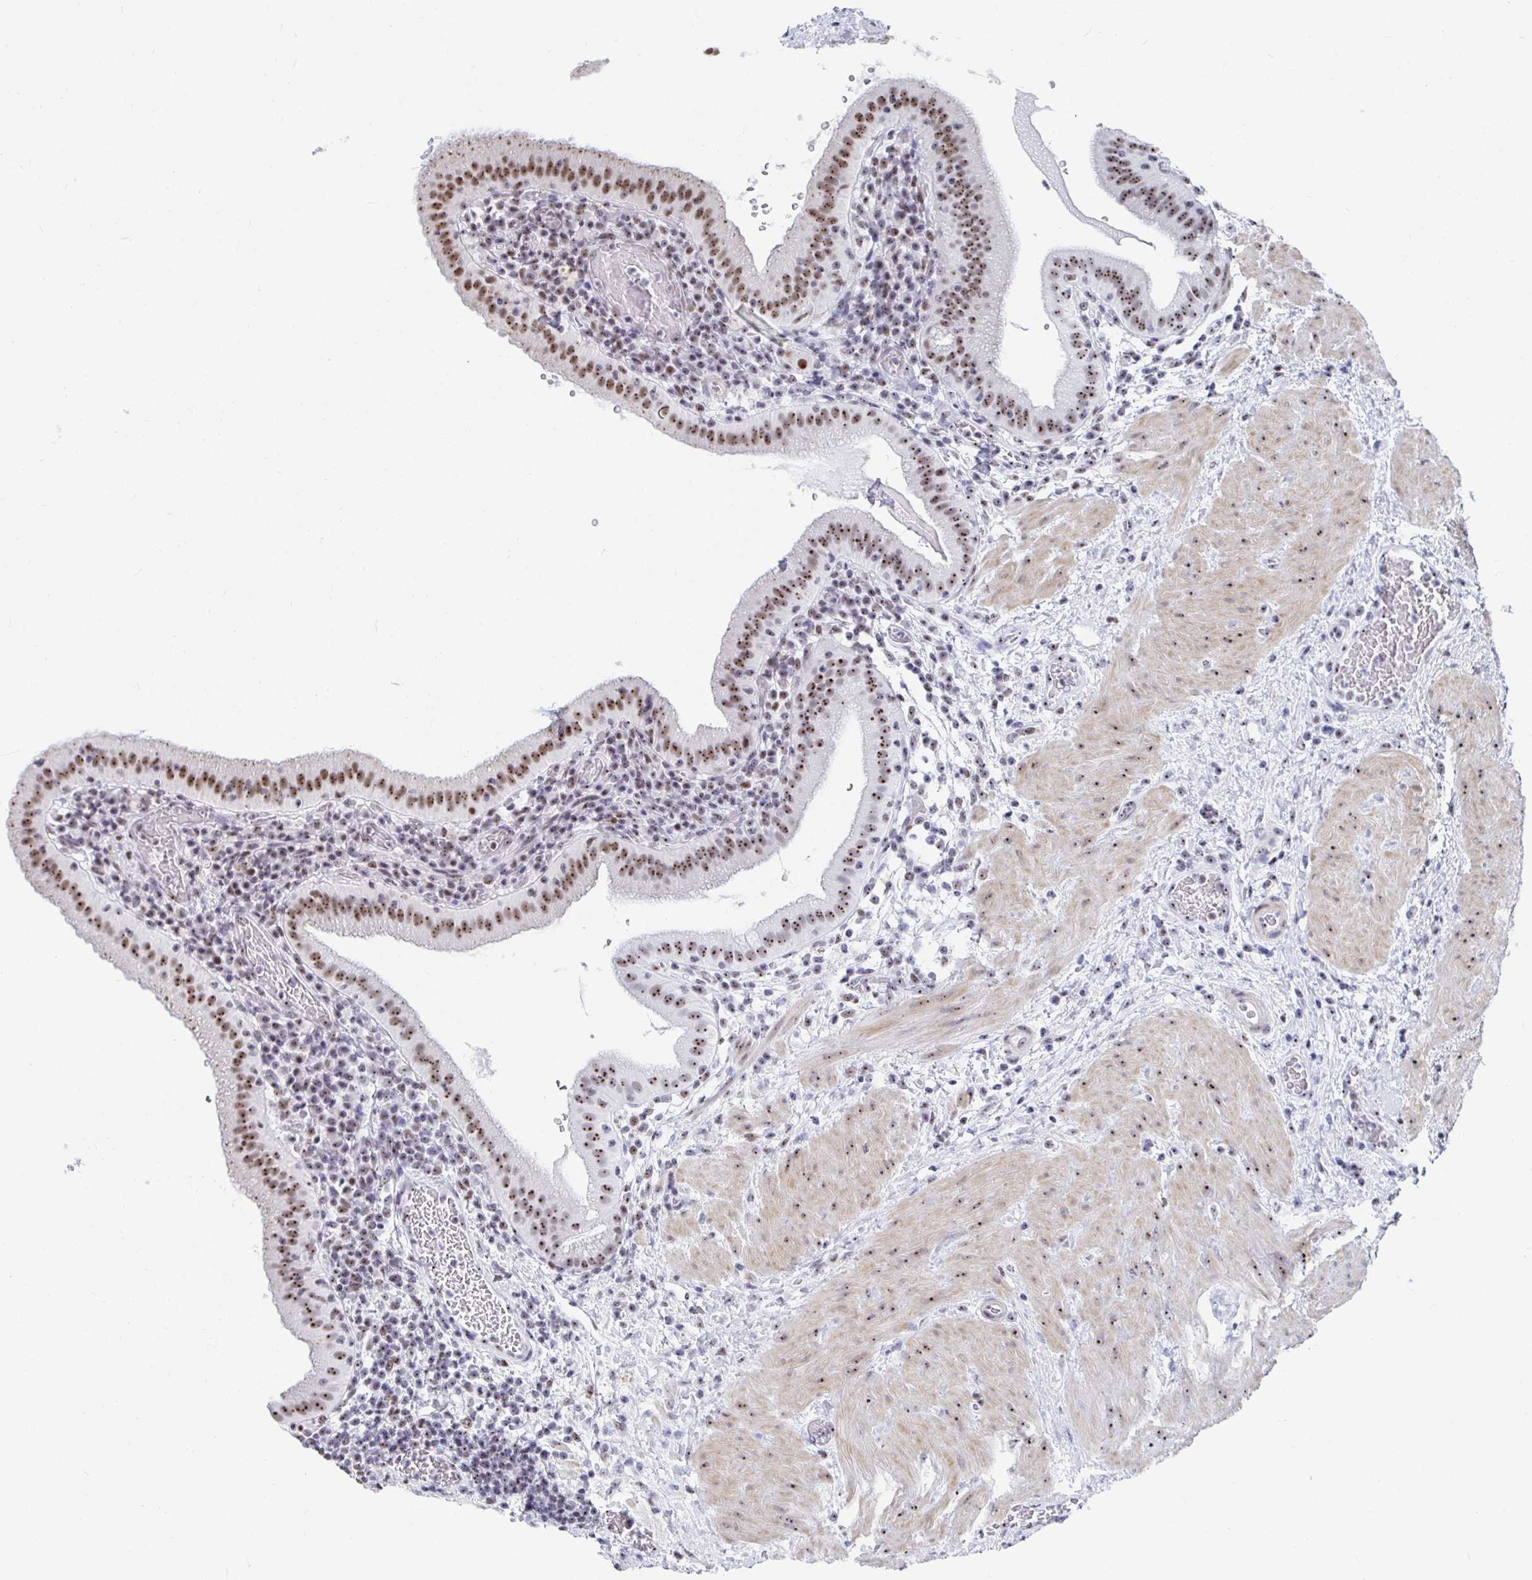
{"staining": {"intensity": "moderate", "quantity": ">75%", "location": "nuclear"}, "tissue": "gallbladder", "cell_type": "Glandular cells", "image_type": "normal", "snomed": [{"axis": "morphology", "description": "Normal tissue, NOS"}, {"axis": "topography", "description": "Gallbladder"}], "caption": "About >75% of glandular cells in benign gallbladder demonstrate moderate nuclear protein expression as visualized by brown immunohistochemical staining.", "gene": "SIRT7", "patient": {"sex": "male", "age": 26}}